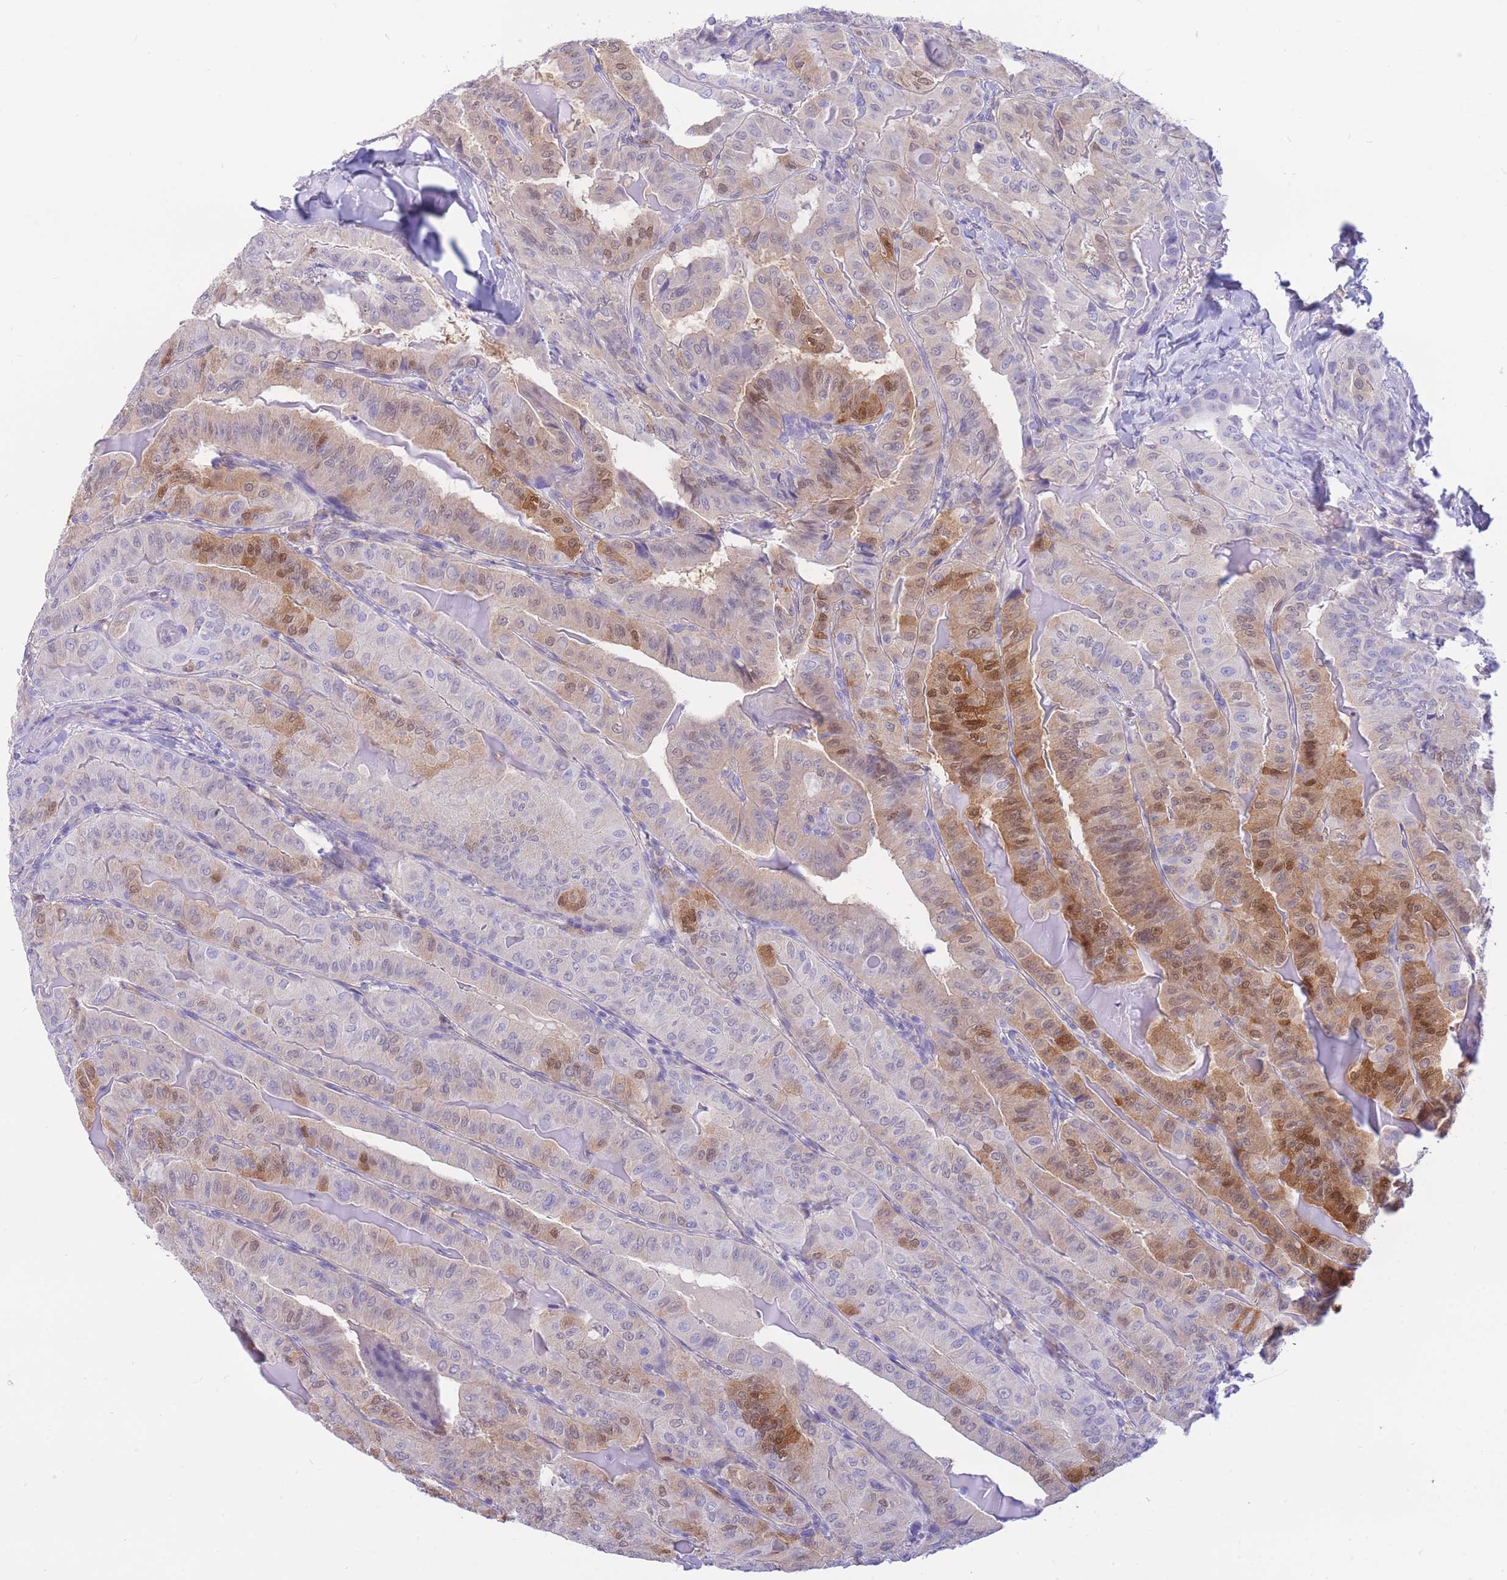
{"staining": {"intensity": "moderate", "quantity": "<25%", "location": "cytoplasmic/membranous,nuclear"}, "tissue": "thyroid cancer", "cell_type": "Tumor cells", "image_type": "cancer", "snomed": [{"axis": "morphology", "description": "Papillary adenocarcinoma, NOS"}, {"axis": "topography", "description": "Thyroid gland"}], "caption": "Papillary adenocarcinoma (thyroid) stained with a protein marker displays moderate staining in tumor cells.", "gene": "SULT1A1", "patient": {"sex": "female", "age": 68}}